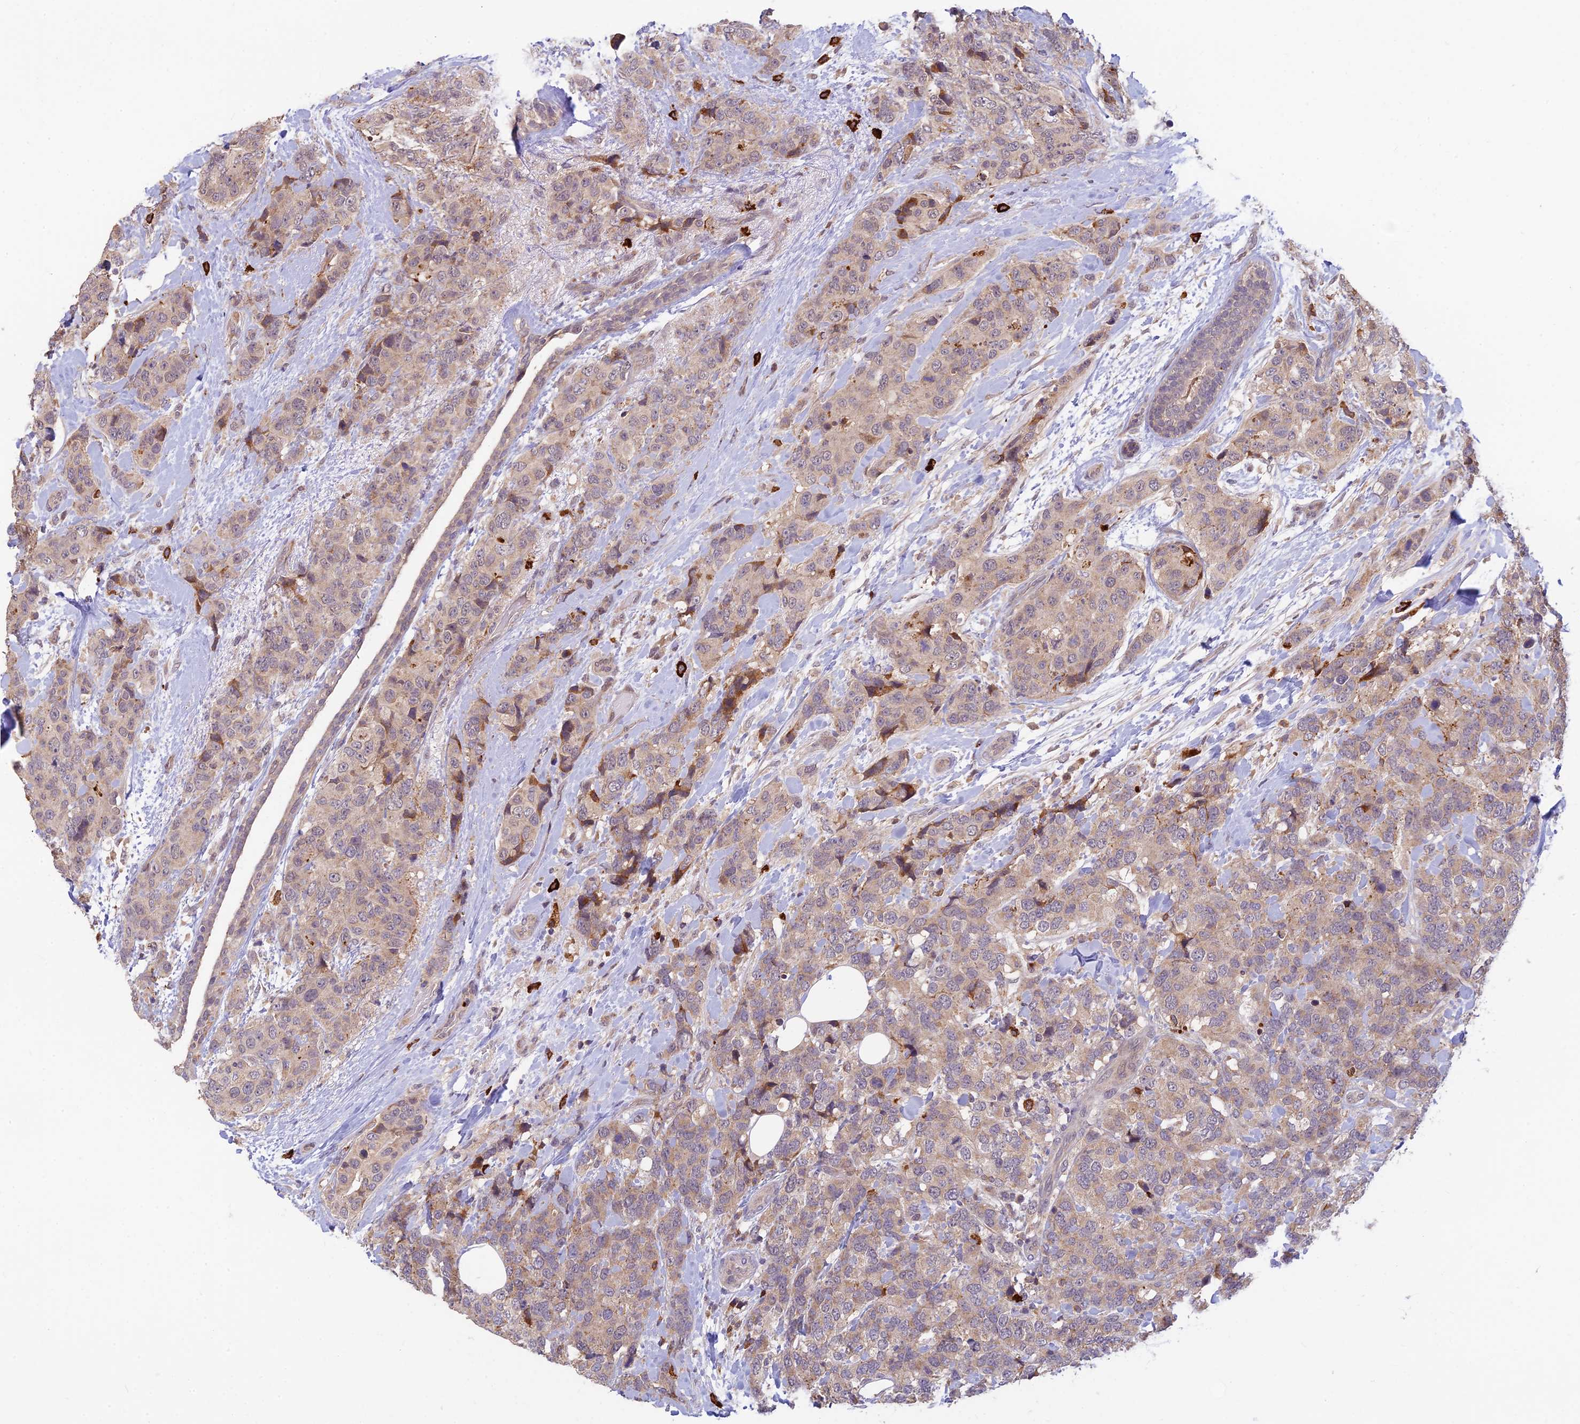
{"staining": {"intensity": "weak", "quantity": ">75%", "location": "cytoplasmic/membranous"}, "tissue": "breast cancer", "cell_type": "Tumor cells", "image_type": "cancer", "snomed": [{"axis": "morphology", "description": "Lobular carcinoma"}, {"axis": "topography", "description": "Breast"}], "caption": "IHC micrograph of neoplastic tissue: breast cancer (lobular carcinoma) stained using IHC displays low levels of weak protein expression localized specifically in the cytoplasmic/membranous of tumor cells, appearing as a cytoplasmic/membranous brown color.", "gene": "ASPDH", "patient": {"sex": "female", "age": 59}}